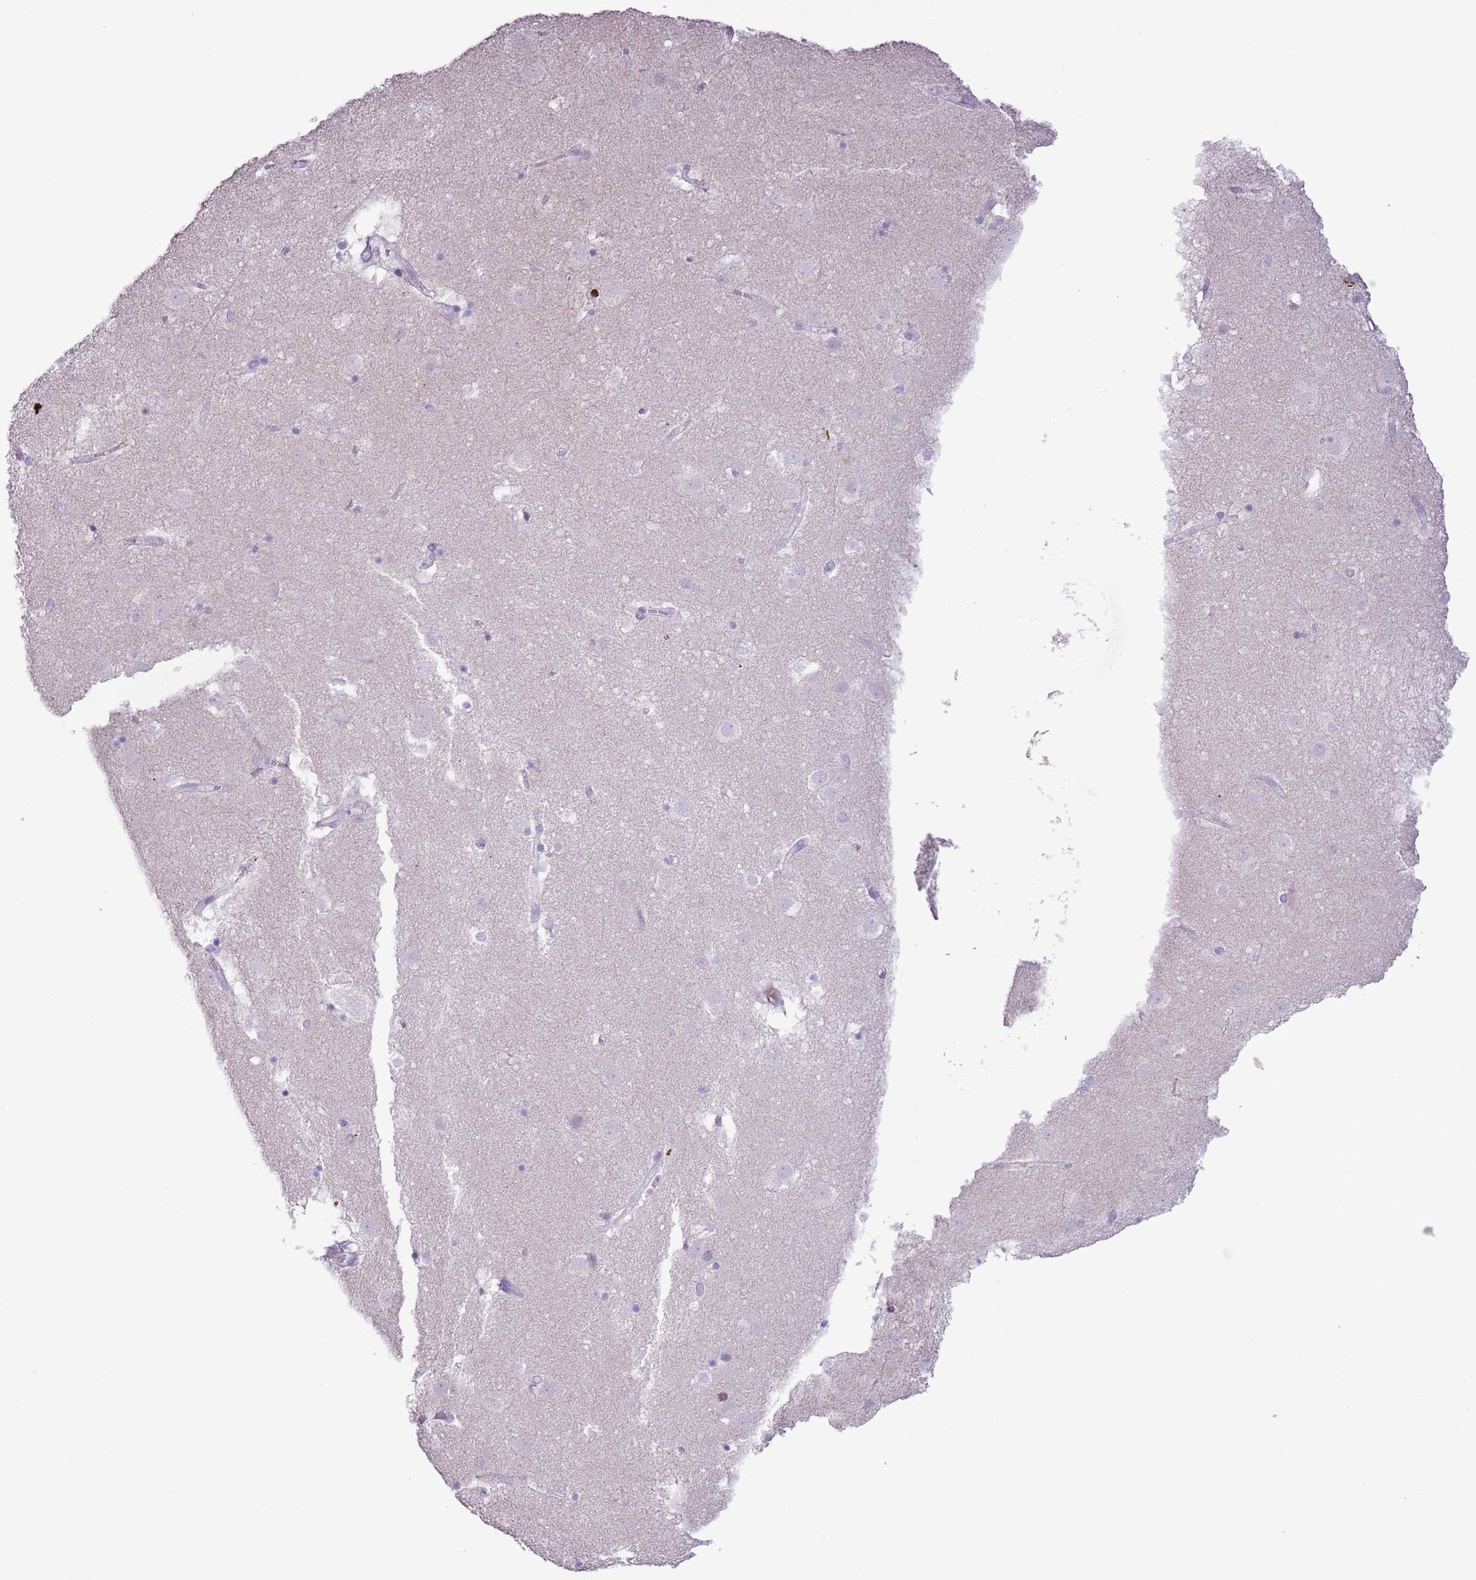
{"staining": {"intensity": "negative", "quantity": "none", "location": "none"}, "tissue": "caudate", "cell_type": "Glial cells", "image_type": "normal", "snomed": [{"axis": "morphology", "description": "Normal tissue, NOS"}, {"axis": "topography", "description": "Lateral ventricle wall"}], "caption": "DAB immunohistochemical staining of unremarkable human caudate displays no significant positivity in glial cells.", "gene": "GMNN", "patient": {"sex": "male", "age": 70}}